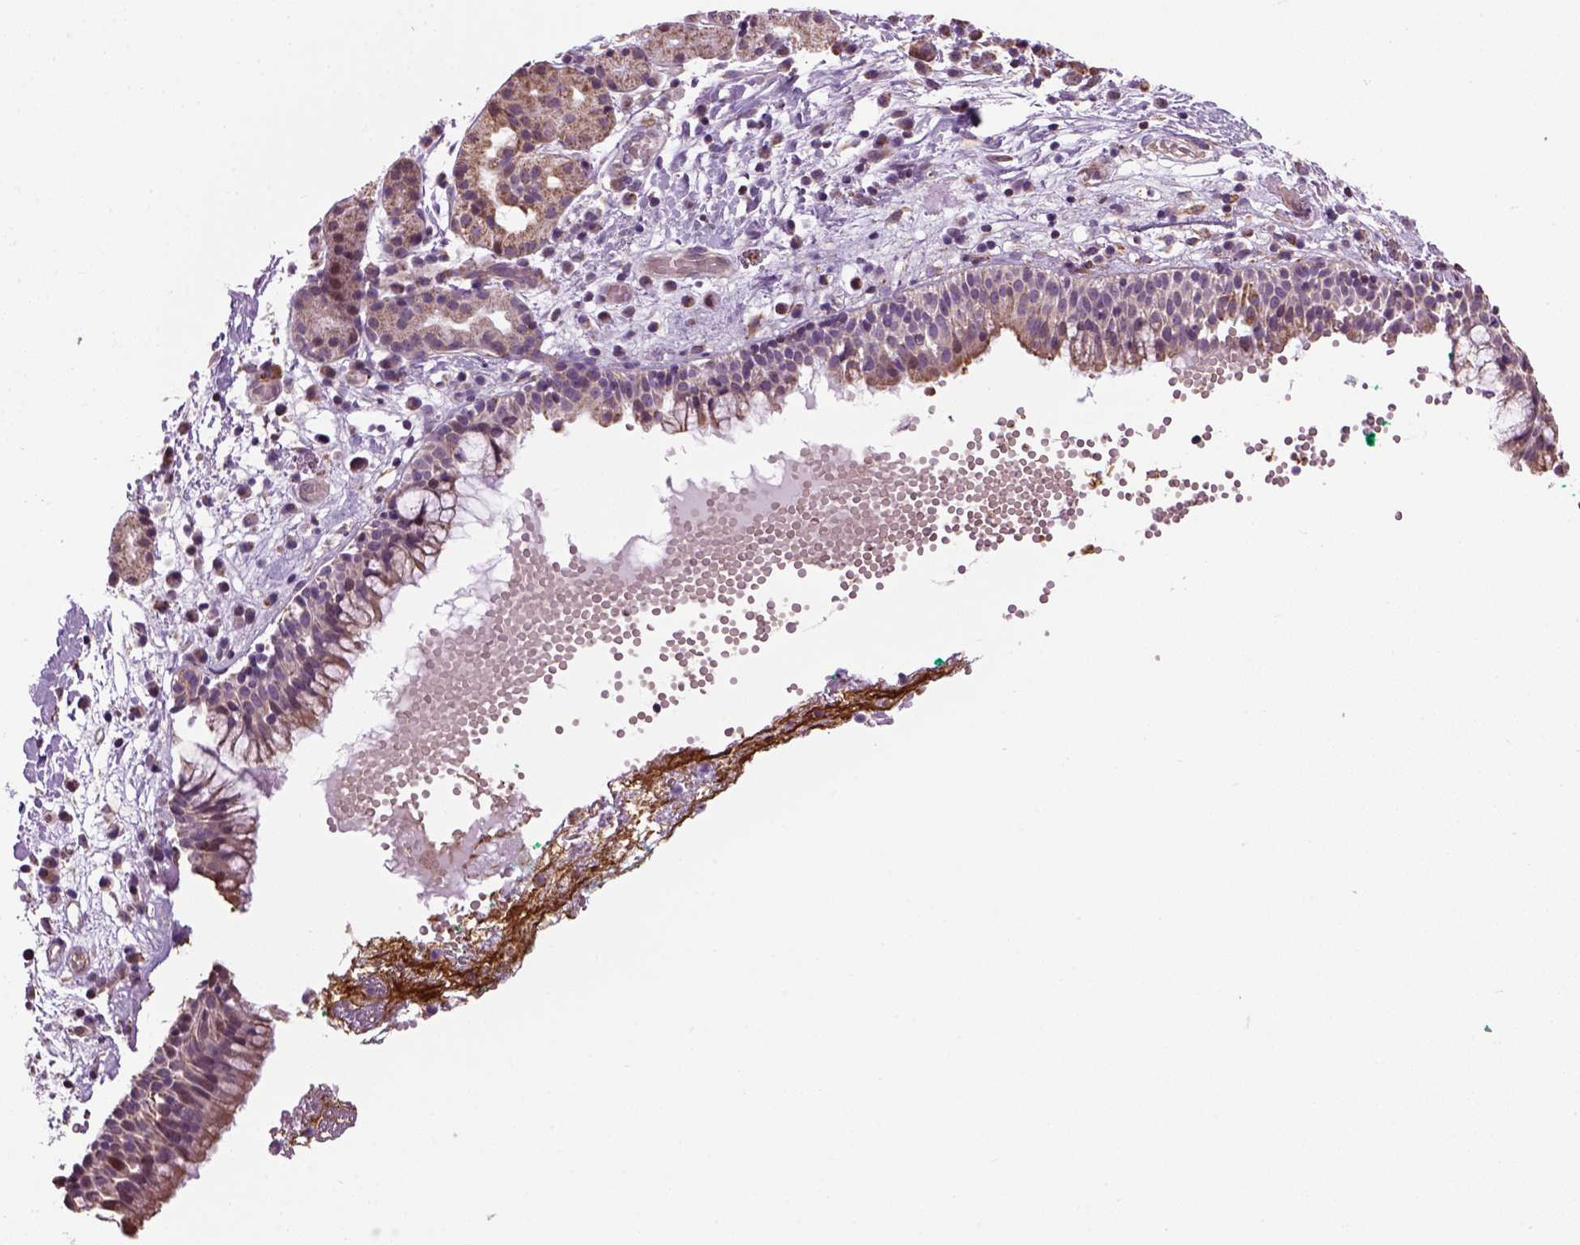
{"staining": {"intensity": "weak", "quantity": "25%-75%", "location": "cytoplasmic/membranous"}, "tissue": "nasopharynx", "cell_type": "Respiratory epithelial cells", "image_type": "normal", "snomed": [{"axis": "morphology", "description": "Normal tissue, NOS"}, {"axis": "morphology", "description": "Basal cell carcinoma"}, {"axis": "topography", "description": "Cartilage tissue"}, {"axis": "topography", "description": "Nasopharynx"}, {"axis": "topography", "description": "Oral tissue"}], "caption": "High-power microscopy captured an immunohistochemistry (IHC) micrograph of normal nasopharynx, revealing weak cytoplasmic/membranous staining in approximately 25%-75% of respiratory epithelial cells. (DAB (3,3'-diaminobenzidine) IHC with brightfield microscopy, high magnification).", "gene": "XK", "patient": {"sex": "female", "age": 77}}